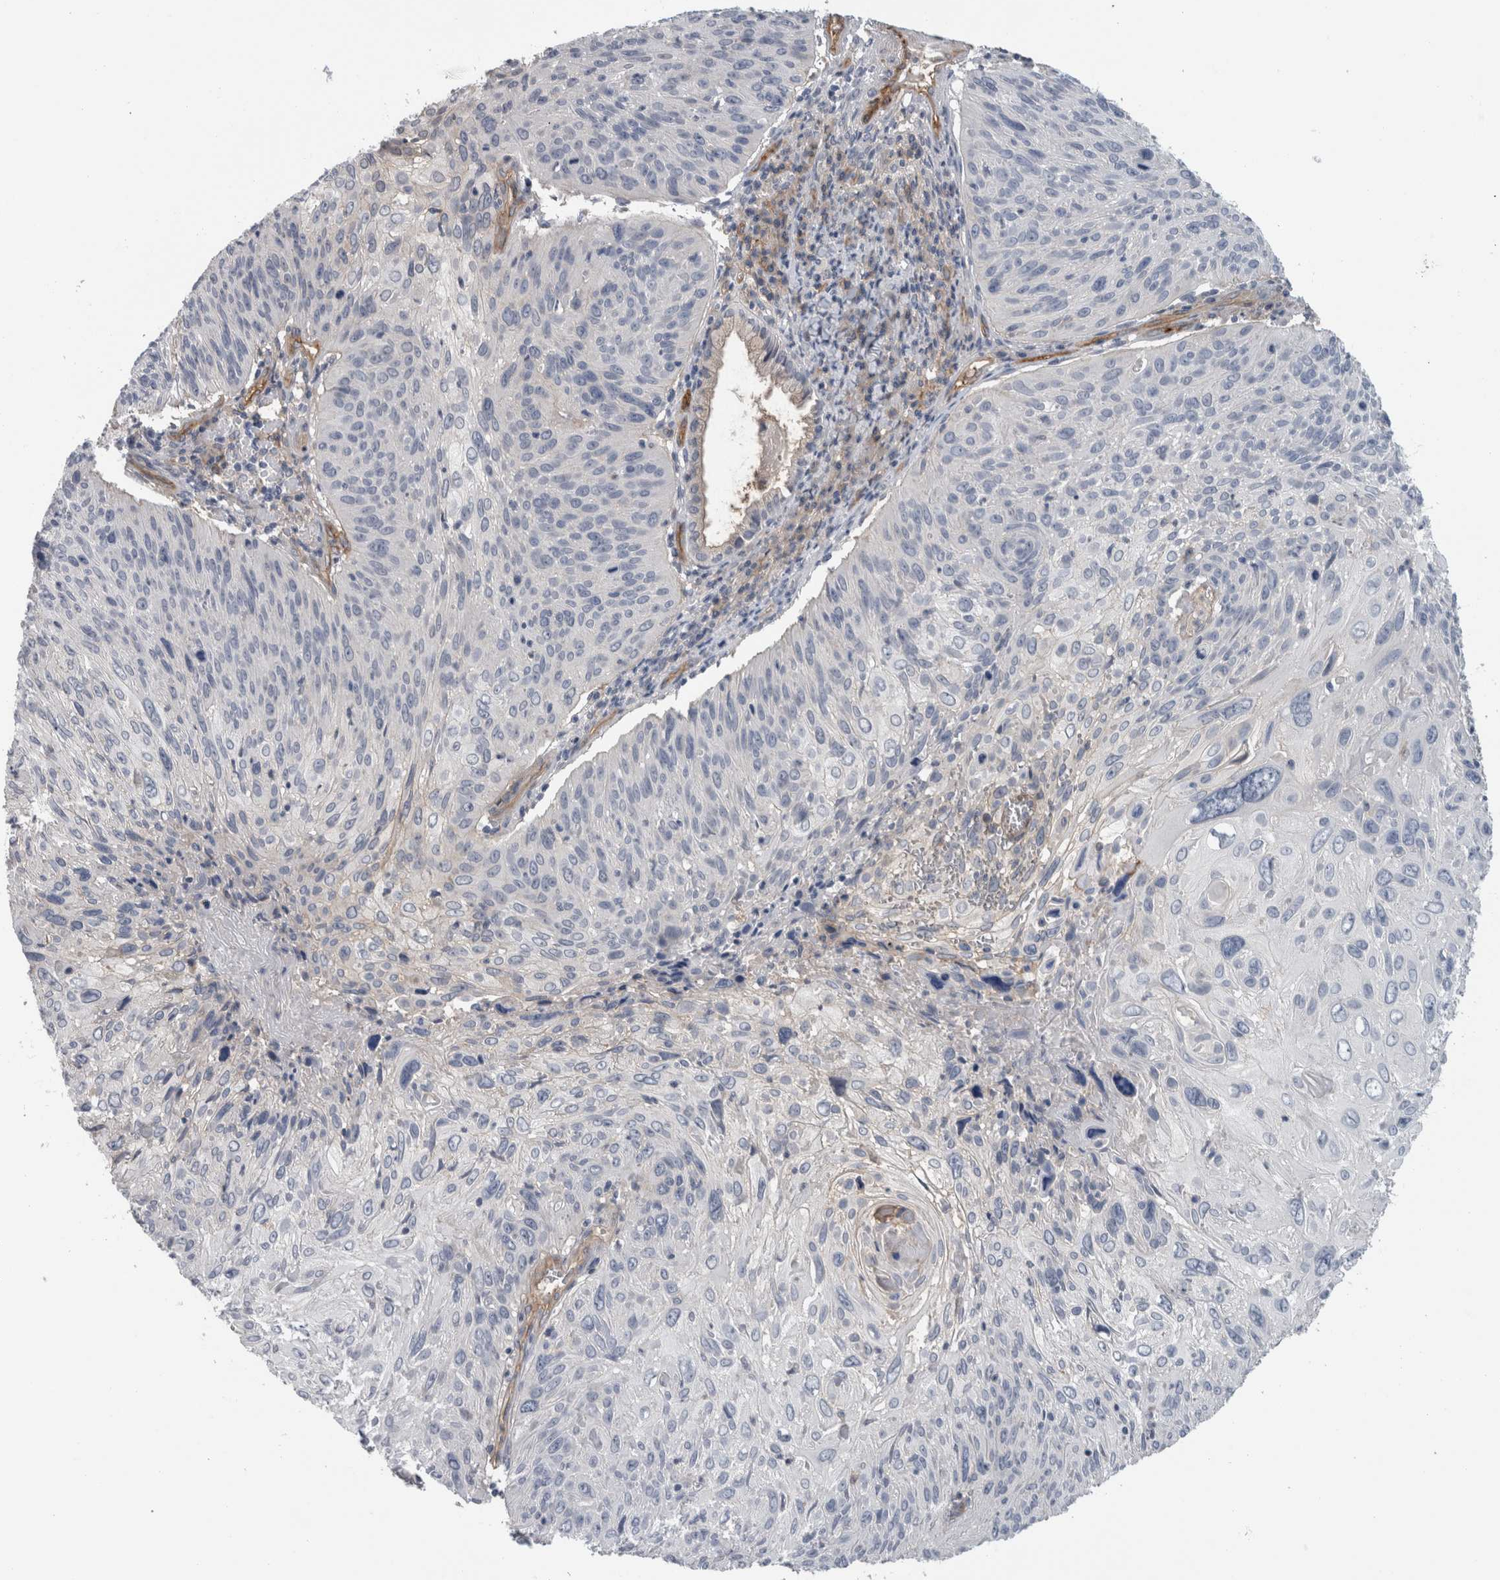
{"staining": {"intensity": "negative", "quantity": "none", "location": "none"}, "tissue": "cervical cancer", "cell_type": "Tumor cells", "image_type": "cancer", "snomed": [{"axis": "morphology", "description": "Squamous cell carcinoma, NOS"}, {"axis": "topography", "description": "Cervix"}], "caption": "Immunohistochemical staining of cervical squamous cell carcinoma shows no significant positivity in tumor cells.", "gene": "CD59", "patient": {"sex": "female", "age": 51}}